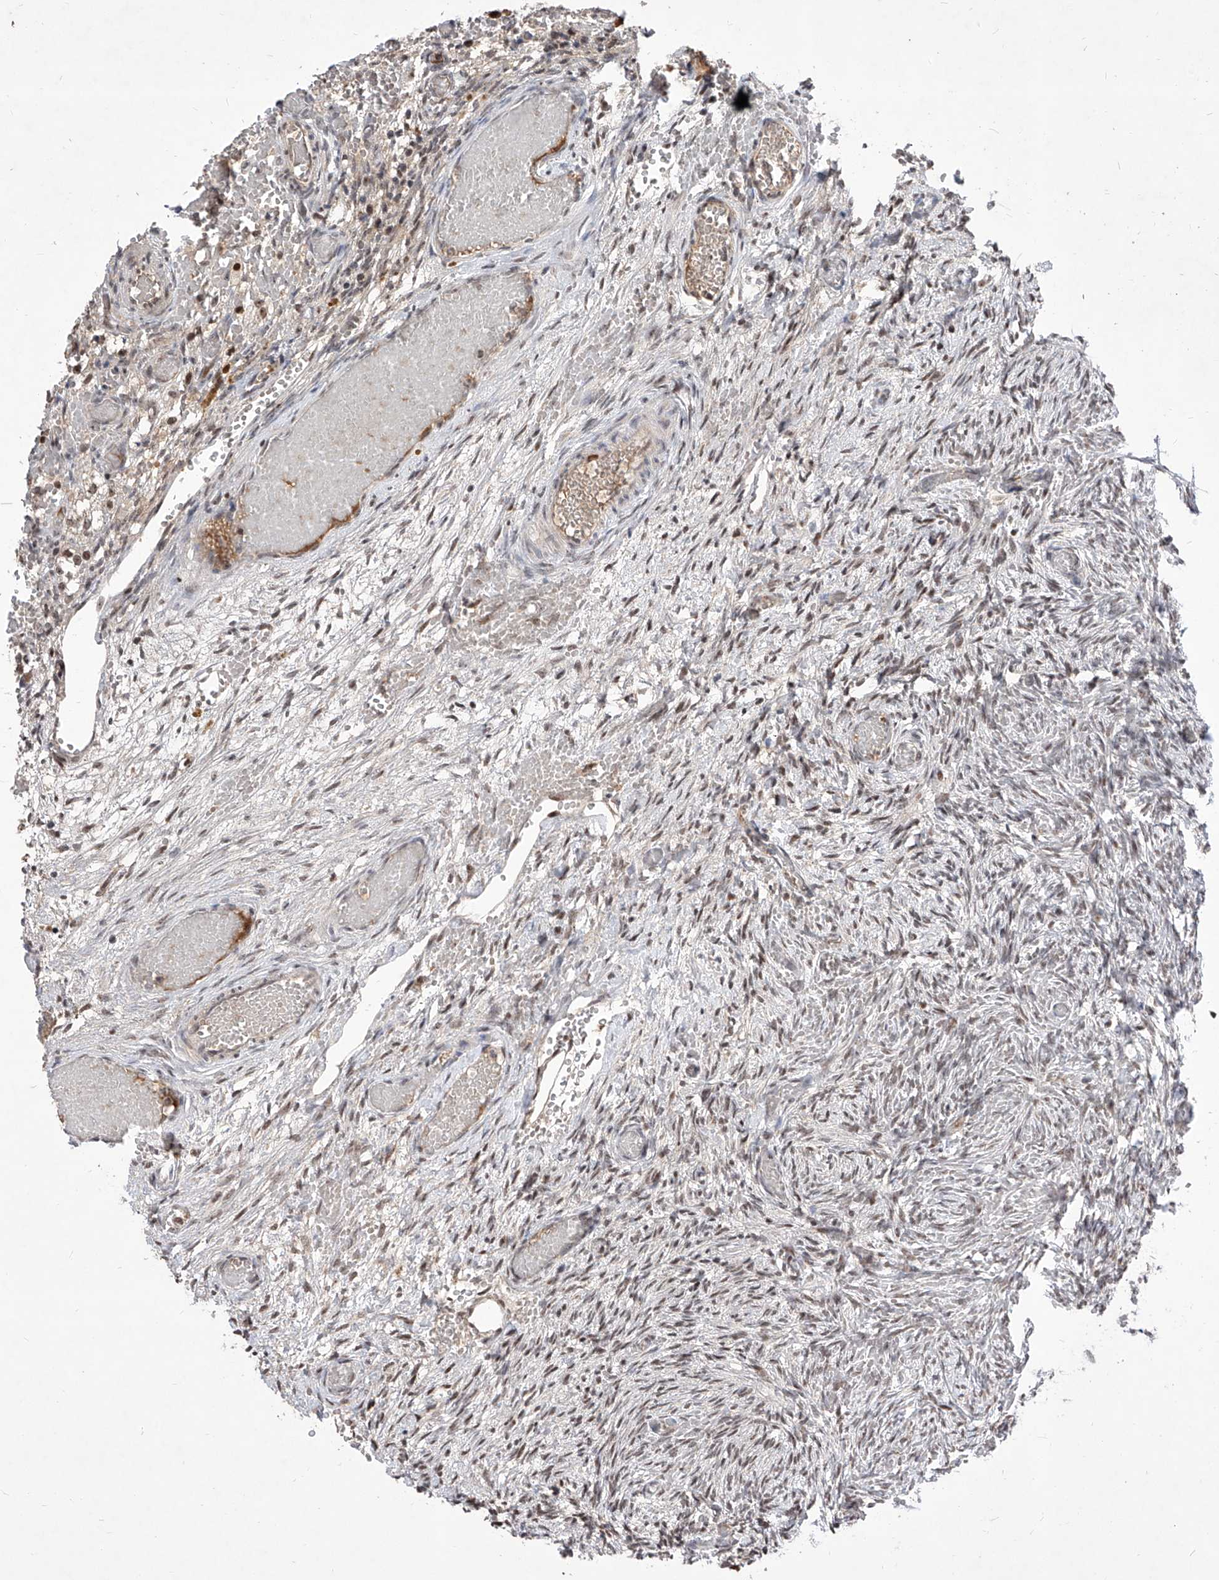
{"staining": {"intensity": "weak", "quantity": "<25%", "location": "nuclear"}, "tissue": "ovary", "cell_type": "Ovarian stroma cells", "image_type": "normal", "snomed": [{"axis": "morphology", "description": "Adenocarcinoma, NOS"}, {"axis": "topography", "description": "Endometrium"}], "caption": "An IHC image of normal ovary is shown. There is no staining in ovarian stroma cells of ovary.", "gene": "LGR4", "patient": {"sex": "female", "age": 32}}